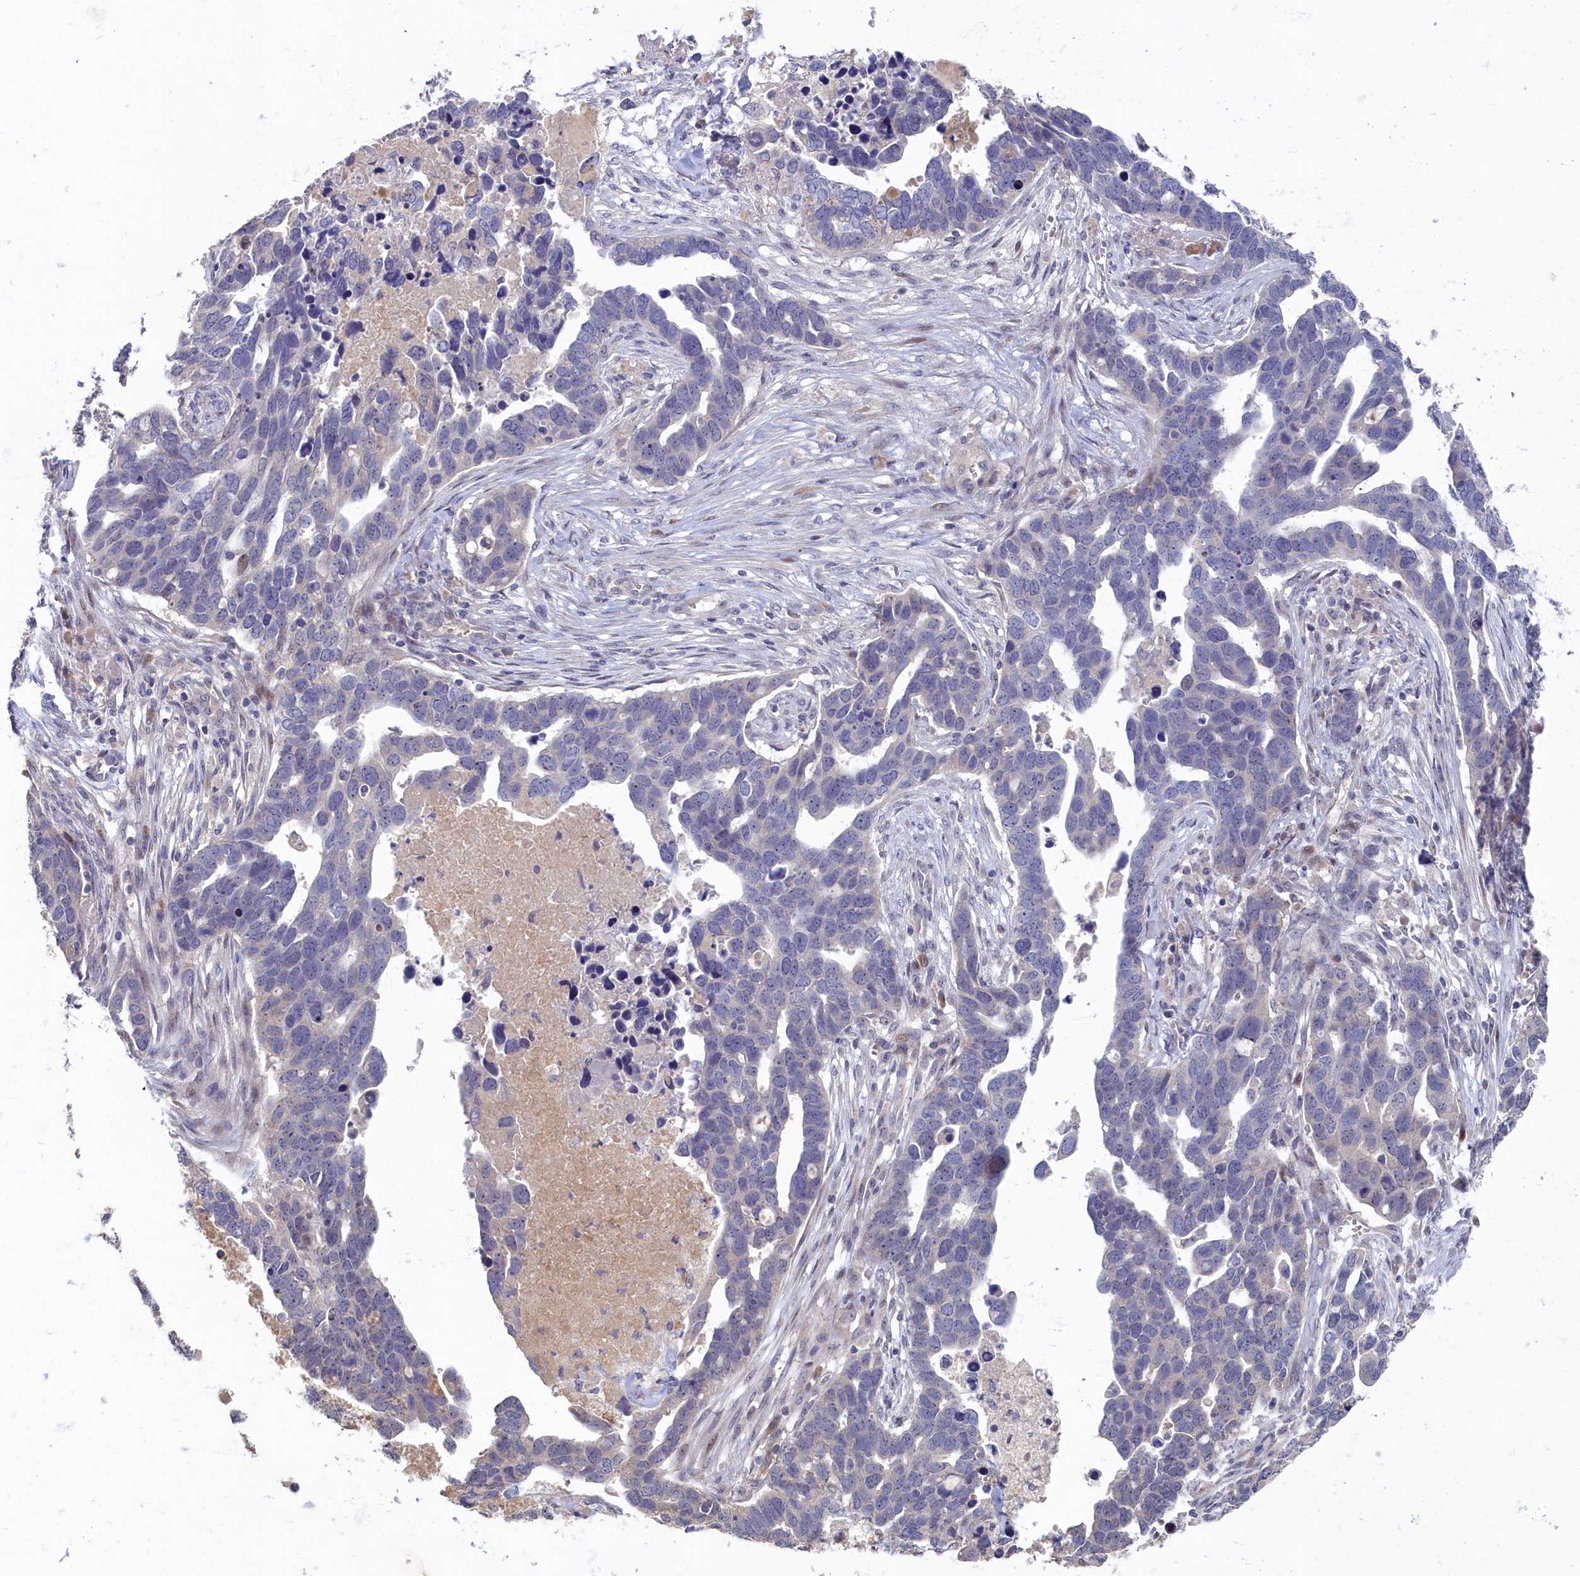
{"staining": {"intensity": "negative", "quantity": "none", "location": "none"}, "tissue": "ovarian cancer", "cell_type": "Tumor cells", "image_type": "cancer", "snomed": [{"axis": "morphology", "description": "Cystadenocarcinoma, serous, NOS"}, {"axis": "topography", "description": "Ovary"}], "caption": "DAB immunohistochemical staining of ovarian cancer (serous cystadenocarcinoma) displays no significant staining in tumor cells.", "gene": "HUNK", "patient": {"sex": "female", "age": 54}}